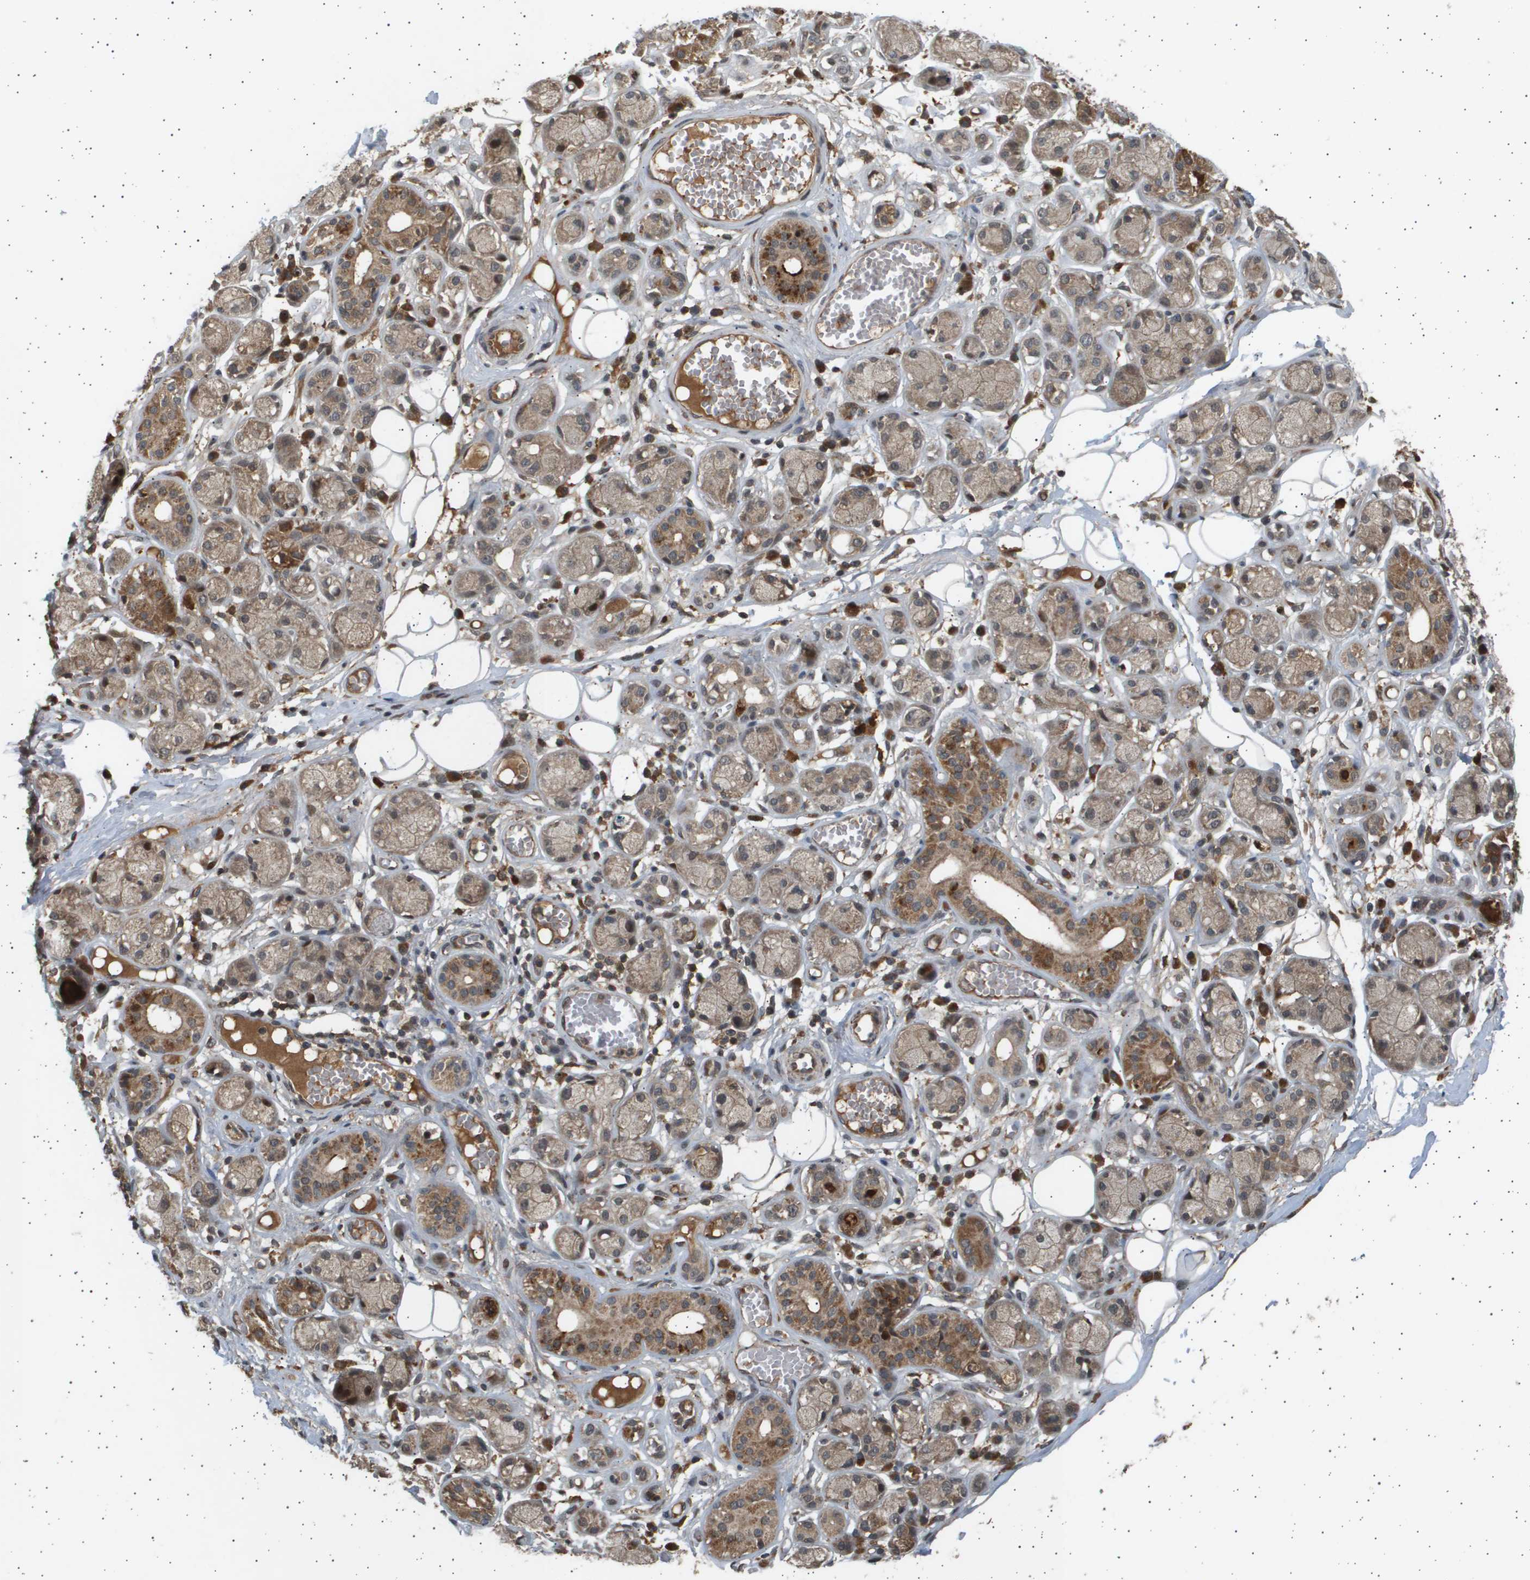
{"staining": {"intensity": "weak", "quantity": ">75%", "location": "cytoplasmic/membranous"}, "tissue": "adipose tissue", "cell_type": "Adipocytes", "image_type": "normal", "snomed": [{"axis": "morphology", "description": "Normal tissue, NOS"}, {"axis": "morphology", "description": "Inflammation, NOS"}, {"axis": "topography", "description": "Salivary gland"}, {"axis": "topography", "description": "Peripheral nerve tissue"}], "caption": "Immunohistochemical staining of unremarkable human adipose tissue reveals >75% levels of weak cytoplasmic/membranous protein expression in about >75% of adipocytes. Immunohistochemistry stains the protein in brown and the nuclei are stained blue.", "gene": "TNRC6A", "patient": {"sex": "female", "age": 75}}